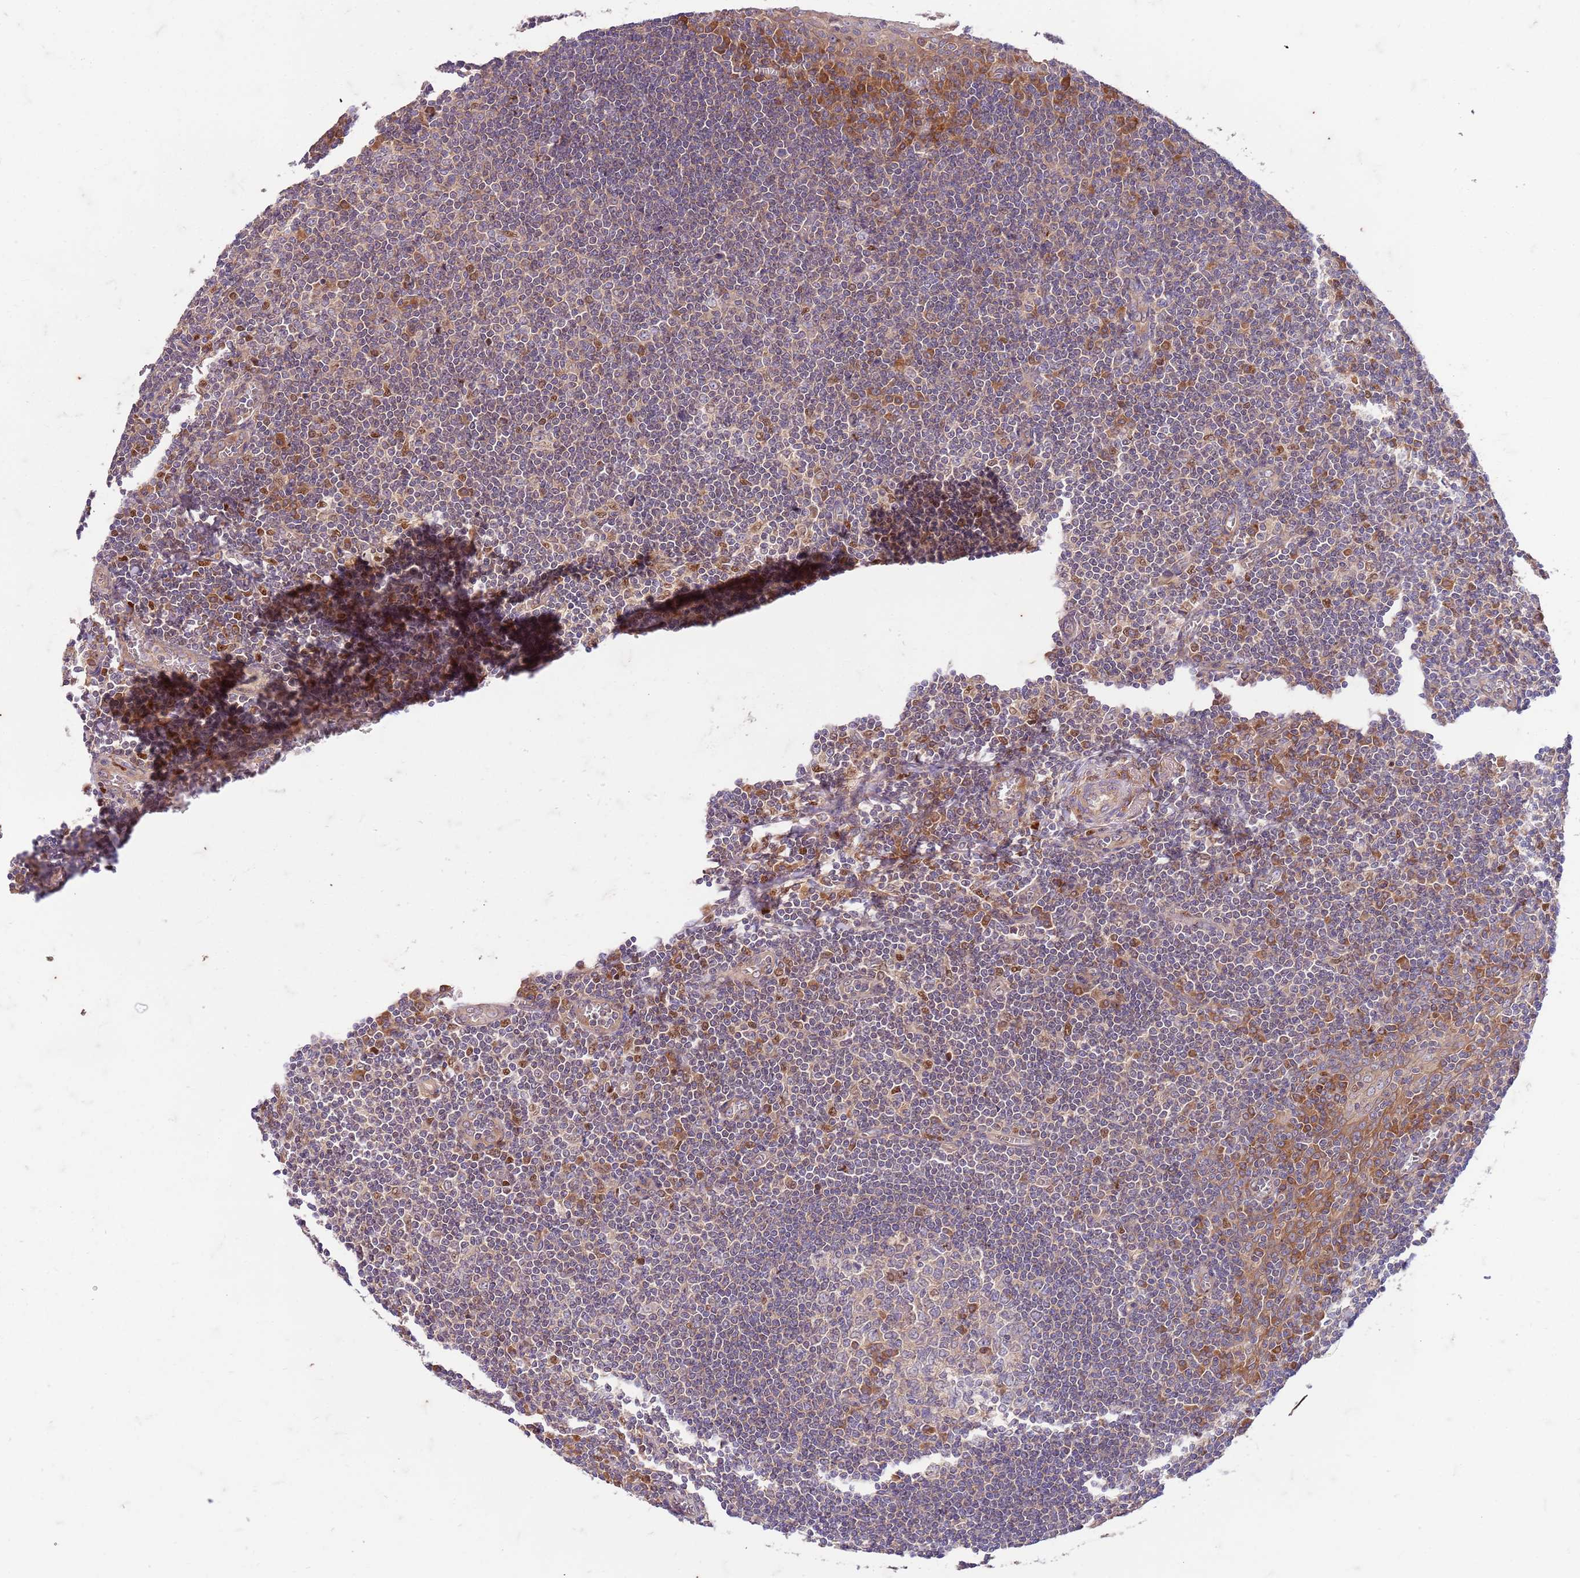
{"staining": {"intensity": "moderate", "quantity": "<25%", "location": "cytoplasmic/membranous"}, "tissue": "tonsil", "cell_type": "Germinal center cells", "image_type": "normal", "snomed": [{"axis": "morphology", "description": "Normal tissue, NOS"}, {"axis": "topography", "description": "Tonsil"}], "caption": "An IHC micrograph of benign tissue is shown. Protein staining in brown highlights moderate cytoplasmic/membranous positivity in tonsil within germinal center cells. (Stains: DAB in brown, nuclei in blue, Microscopy: brightfield microscopy at high magnification).", "gene": "OSBP", "patient": {"sex": "male", "age": 27}}